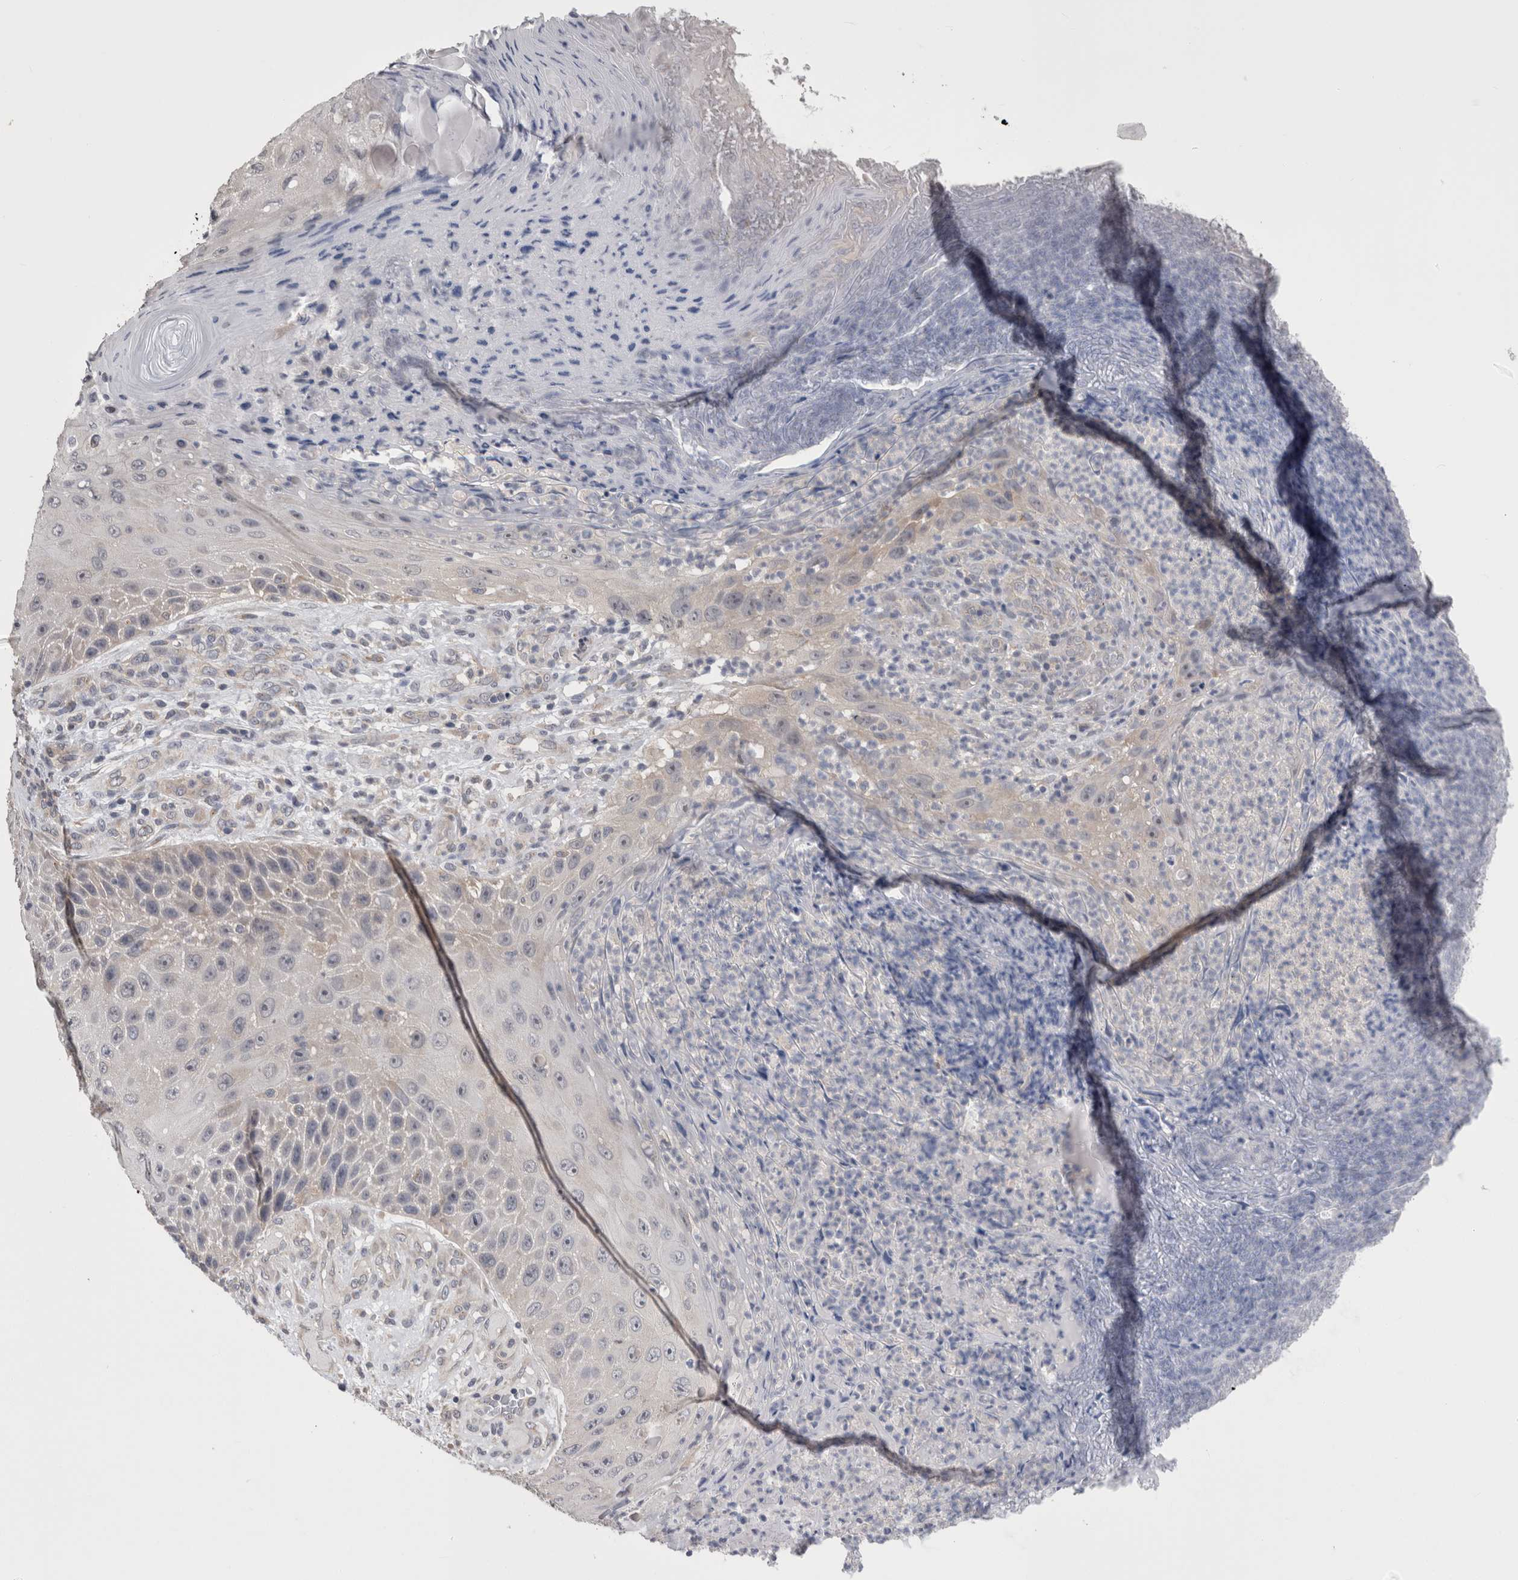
{"staining": {"intensity": "negative", "quantity": "none", "location": "none"}, "tissue": "skin cancer", "cell_type": "Tumor cells", "image_type": "cancer", "snomed": [{"axis": "morphology", "description": "Squamous cell carcinoma, NOS"}, {"axis": "topography", "description": "Skin"}], "caption": "Human squamous cell carcinoma (skin) stained for a protein using immunohistochemistry reveals no staining in tumor cells.", "gene": "DCTN6", "patient": {"sex": "female", "age": 88}}